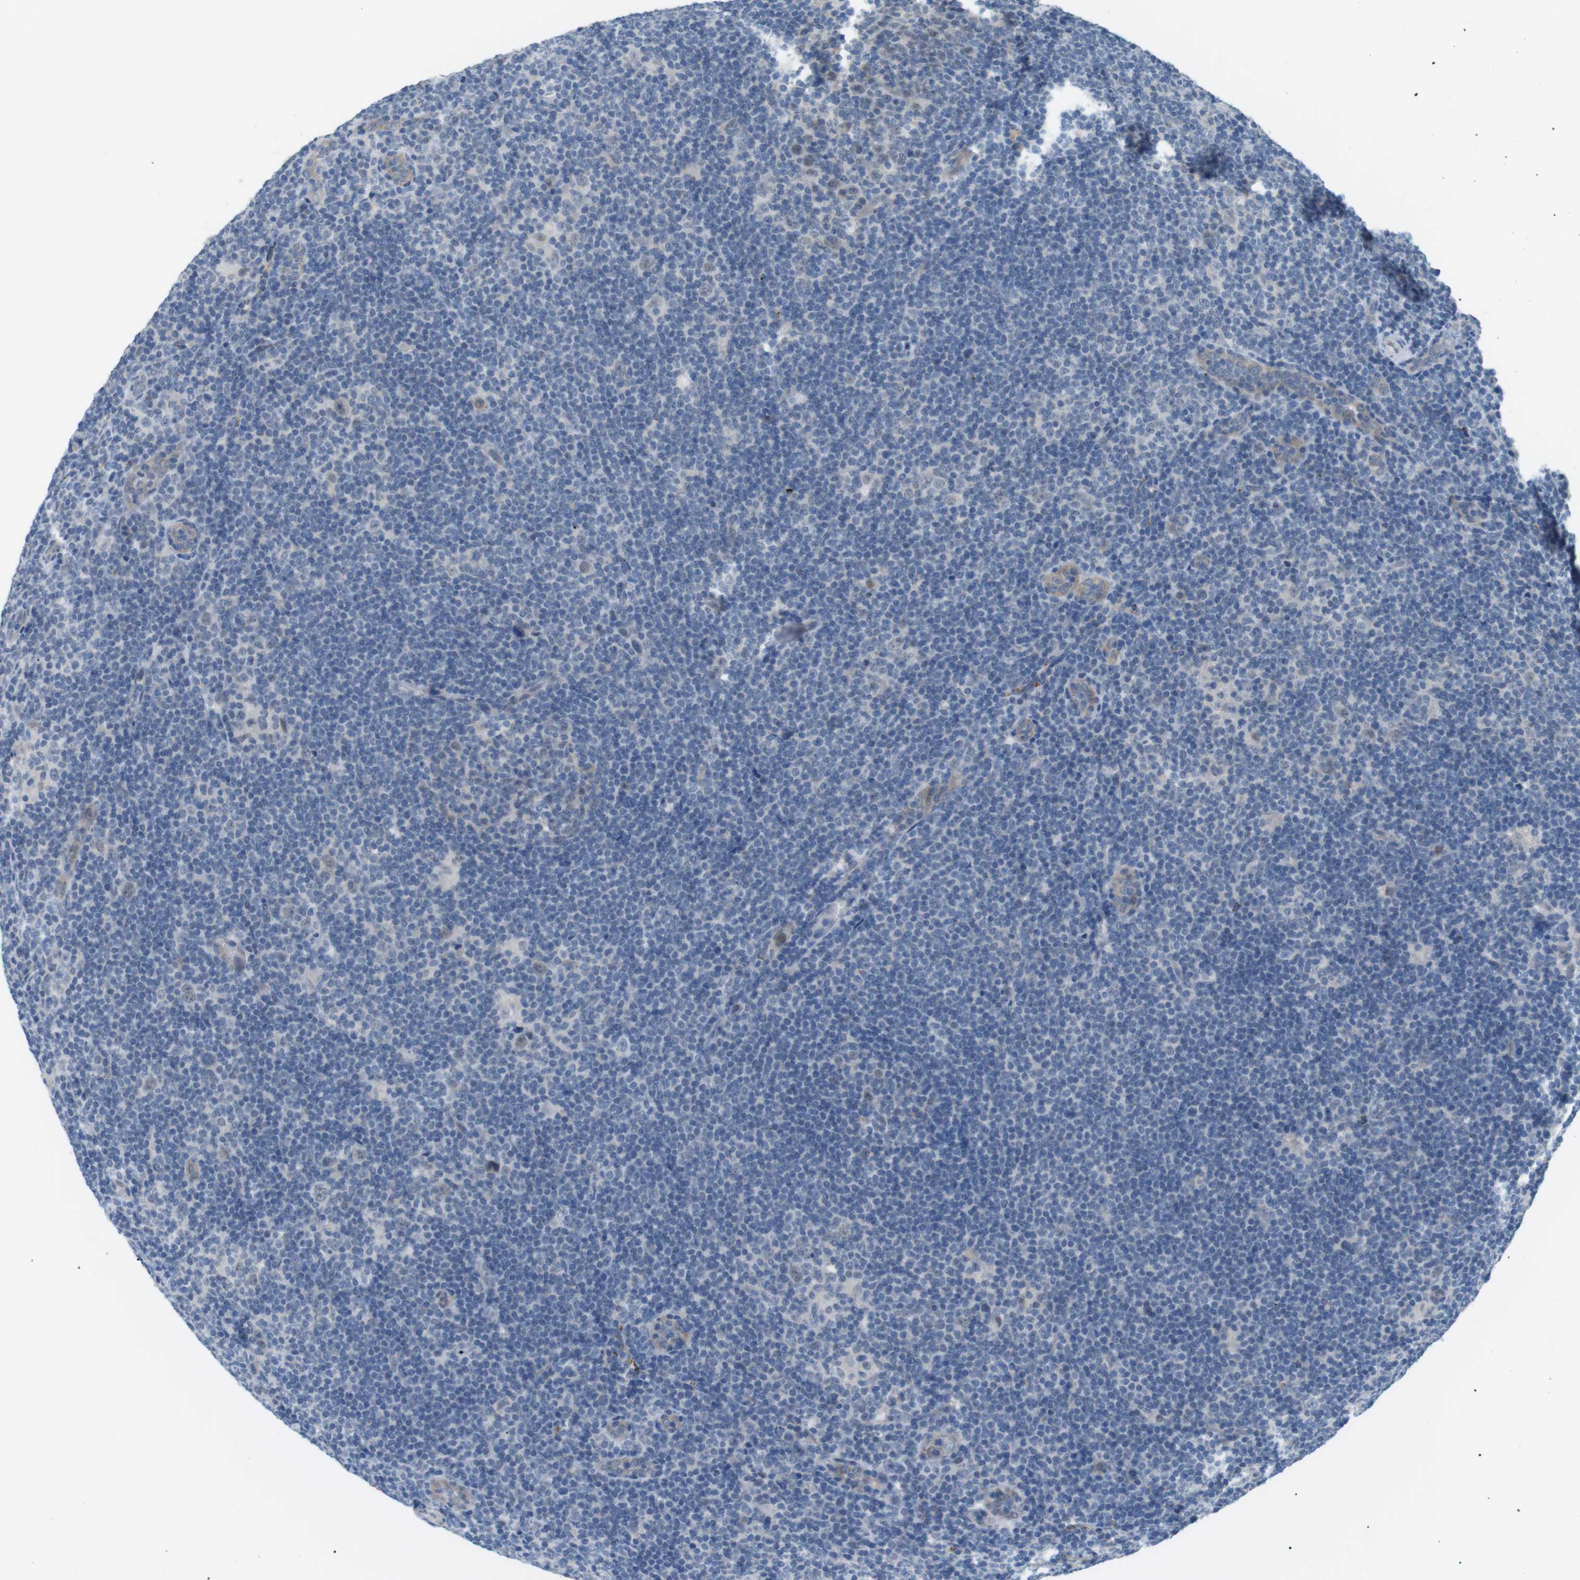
{"staining": {"intensity": "negative", "quantity": "none", "location": "none"}, "tissue": "lymphoma", "cell_type": "Tumor cells", "image_type": "cancer", "snomed": [{"axis": "morphology", "description": "Hodgkin's disease, NOS"}, {"axis": "topography", "description": "Lymph node"}], "caption": "Tumor cells are negative for brown protein staining in lymphoma. The staining is performed using DAB (3,3'-diaminobenzidine) brown chromogen with nuclei counter-stained in using hematoxylin.", "gene": "B4GALNT2", "patient": {"sex": "female", "age": 57}}